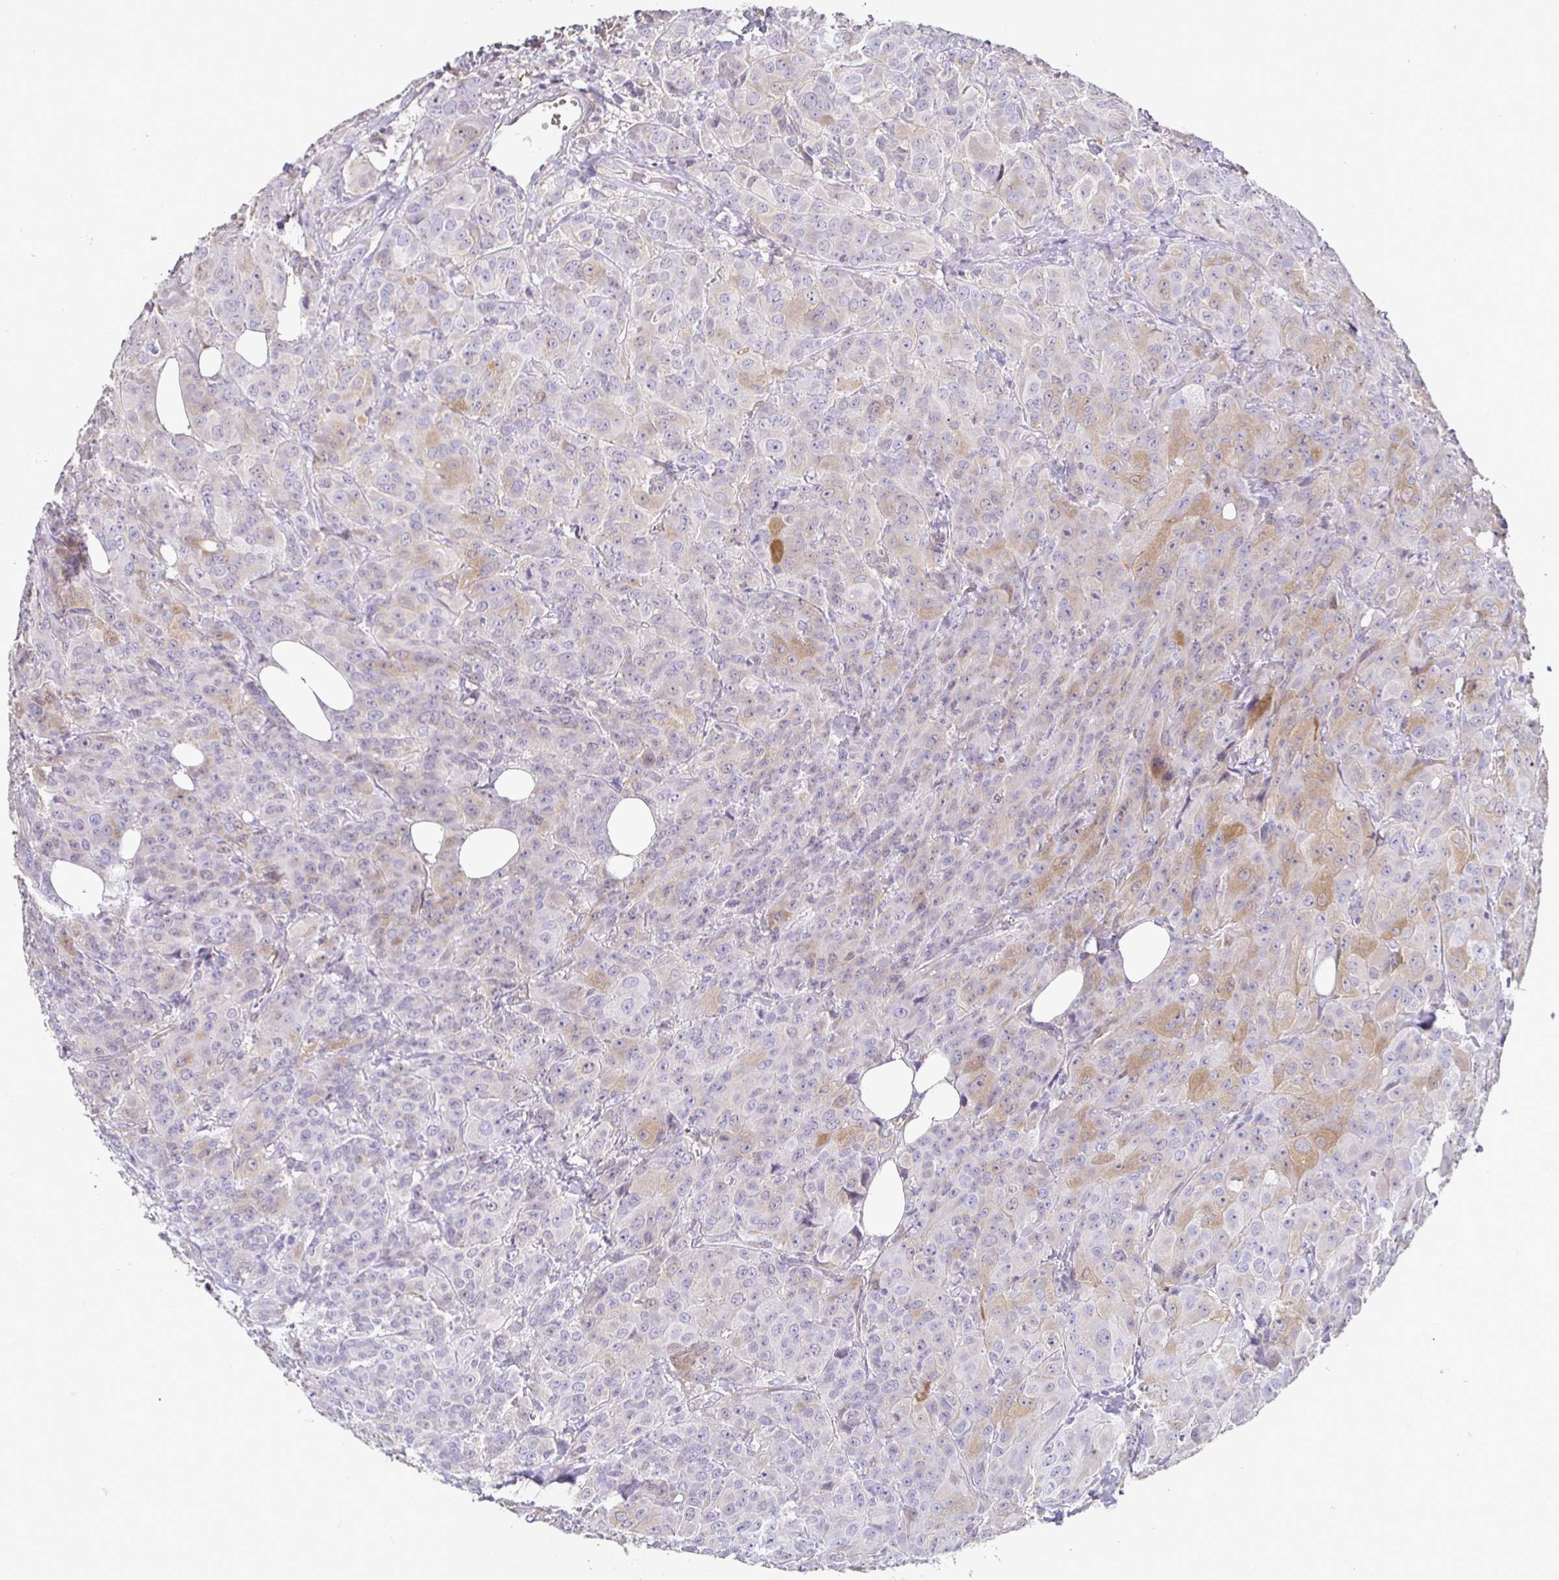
{"staining": {"intensity": "moderate", "quantity": "<25%", "location": "cytoplasmic/membranous"}, "tissue": "breast cancer", "cell_type": "Tumor cells", "image_type": "cancer", "snomed": [{"axis": "morphology", "description": "Normal tissue, NOS"}, {"axis": "morphology", "description": "Duct carcinoma"}, {"axis": "topography", "description": "Breast"}], "caption": "Breast intraductal carcinoma stained with immunohistochemistry exhibits moderate cytoplasmic/membranous staining in about <25% of tumor cells.", "gene": "SHISA4", "patient": {"sex": "female", "age": 43}}